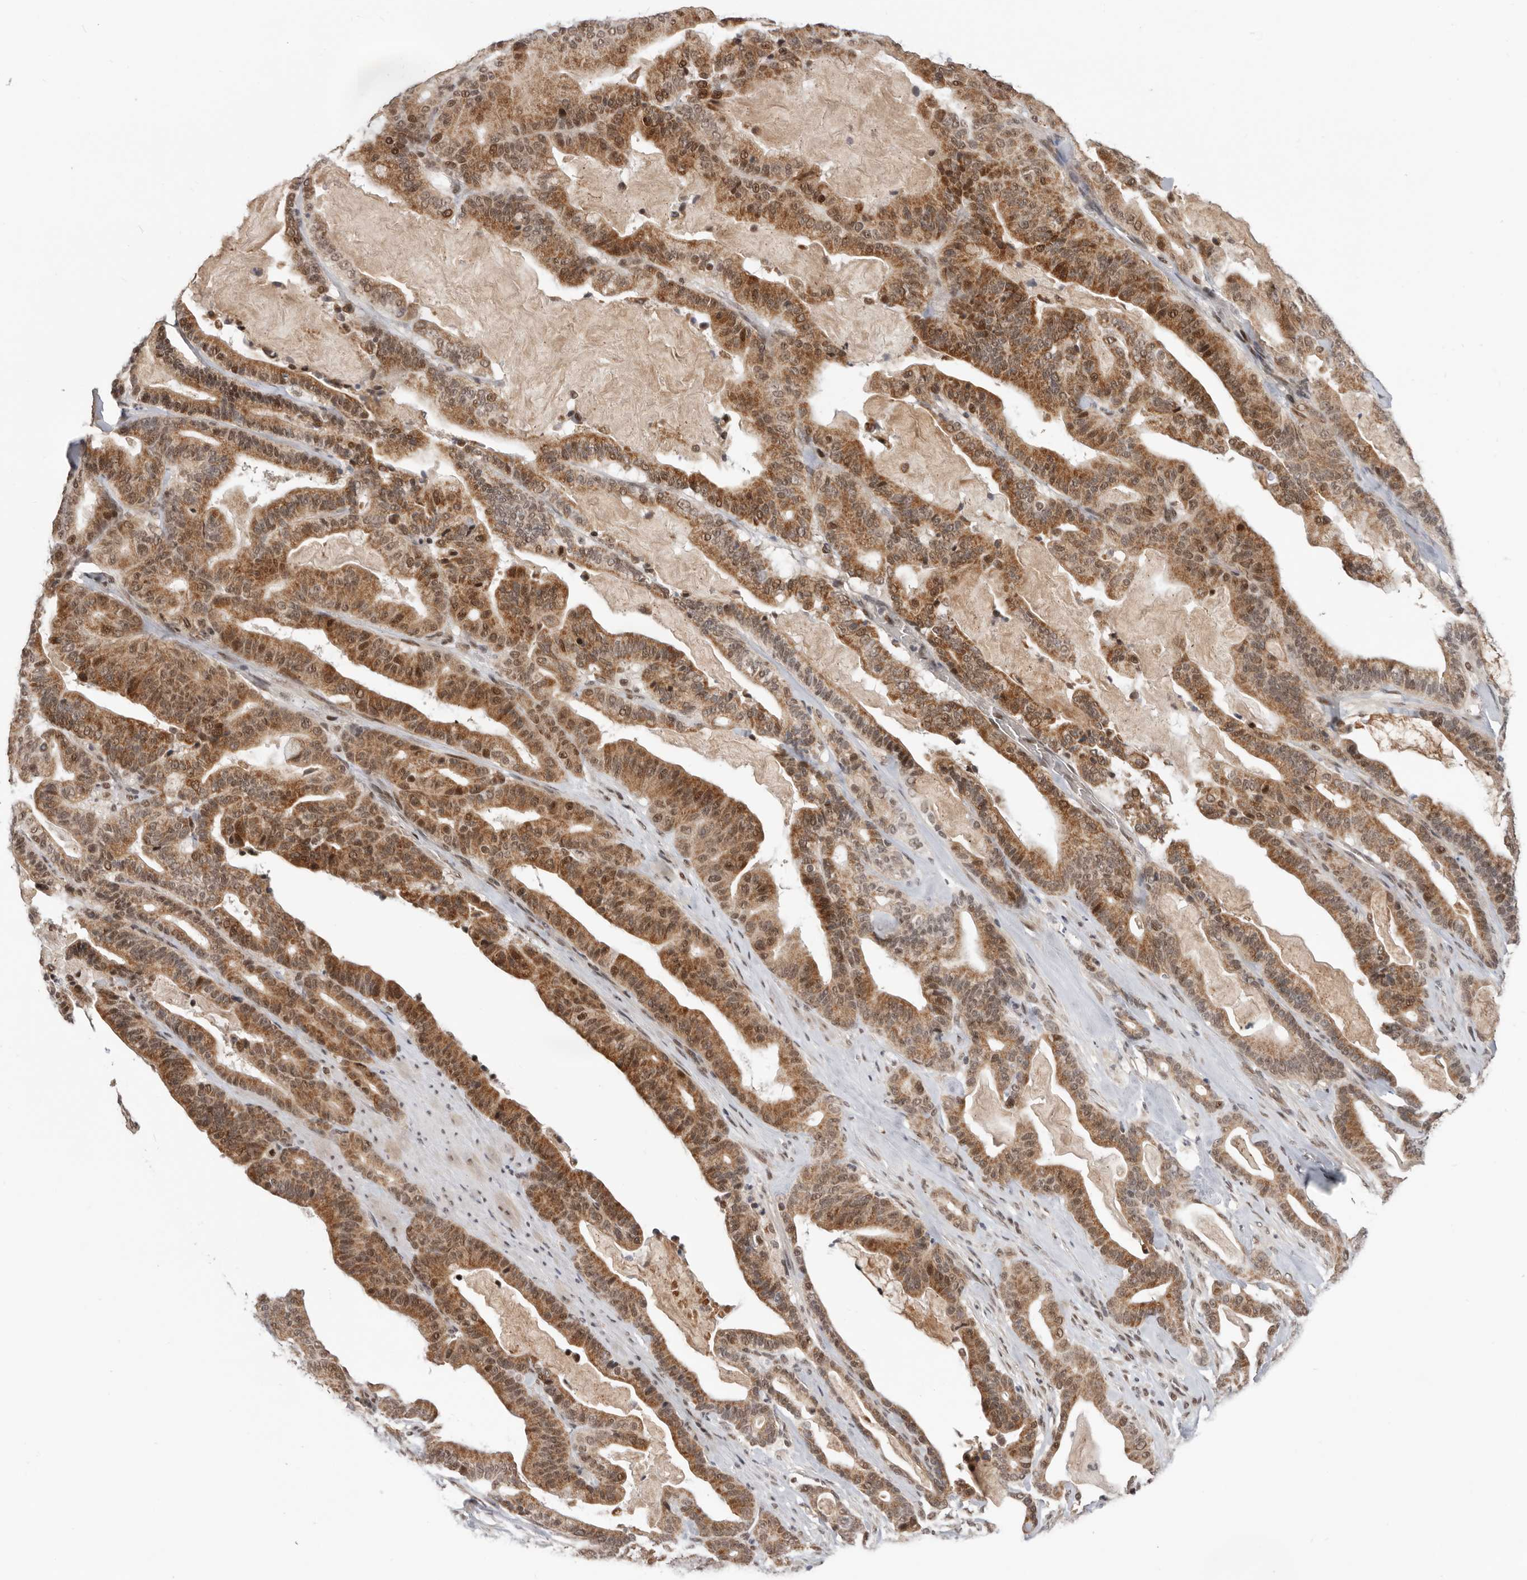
{"staining": {"intensity": "strong", "quantity": ">75%", "location": "cytoplasmic/membranous,nuclear"}, "tissue": "pancreatic cancer", "cell_type": "Tumor cells", "image_type": "cancer", "snomed": [{"axis": "morphology", "description": "Adenocarcinoma, NOS"}, {"axis": "topography", "description": "Pancreas"}], "caption": "DAB (3,3'-diaminobenzidine) immunohistochemical staining of adenocarcinoma (pancreatic) reveals strong cytoplasmic/membranous and nuclear protein staining in approximately >75% of tumor cells.", "gene": "BRCA2", "patient": {"sex": "male", "age": 63}}